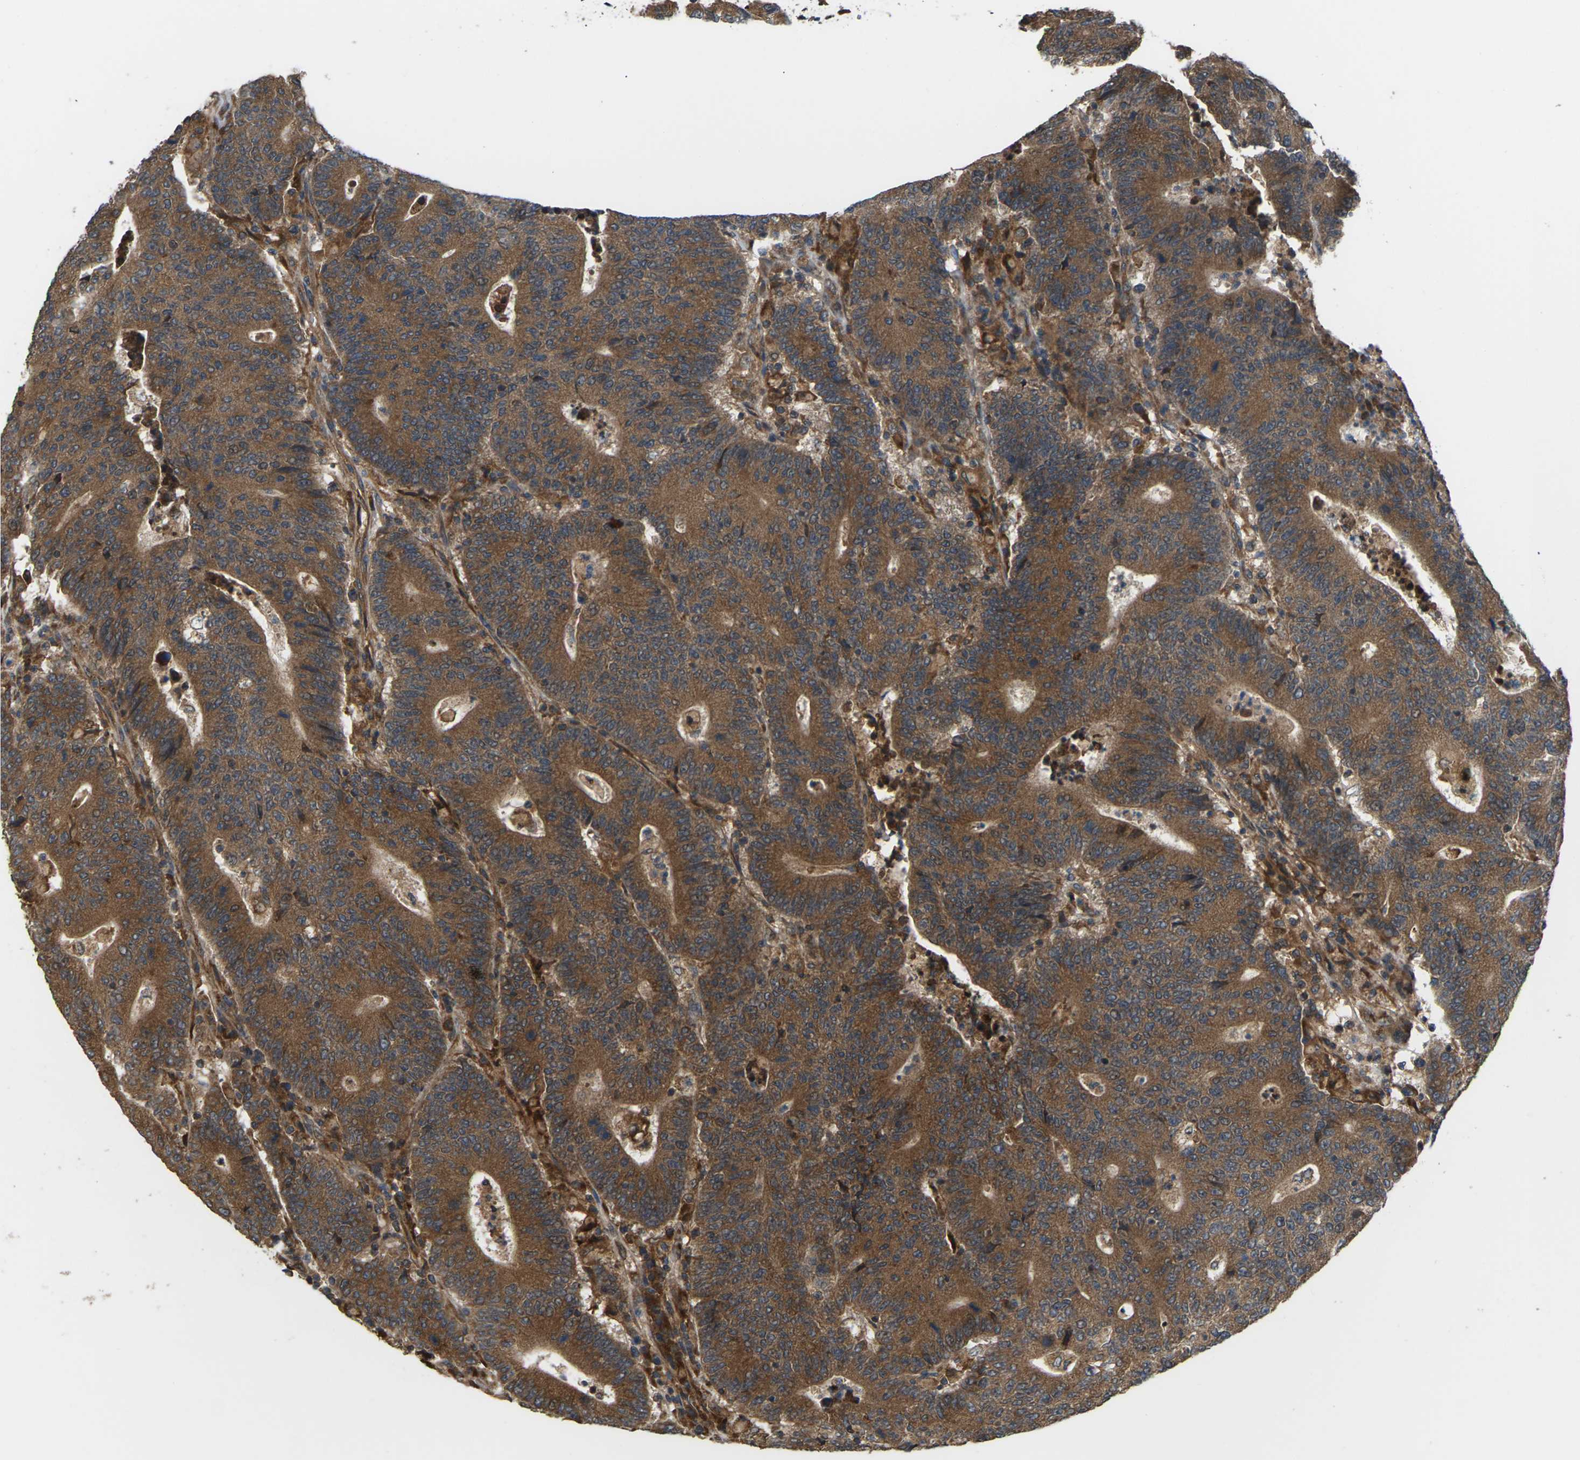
{"staining": {"intensity": "strong", "quantity": ">75%", "location": "cytoplasmic/membranous"}, "tissue": "colorectal cancer", "cell_type": "Tumor cells", "image_type": "cancer", "snomed": [{"axis": "morphology", "description": "Normal tissue, NOS"}, {"axis": "morphology", "description": "Adenocarcinoma, NOS"}, {"axis": "topography", "description": "Colon"}], "caption": "Immunohistochemistry (IHC) of human adenocarcinoma (colorectal) displays high levels of strong cytoplasmic/membranous expression in about >75% of tumor cells. The staining was performed using DAB, with brown indicating positive protein expression. Nuclei are stained blue with hematoxylin.", "gene": "NRAS", "patient": {"sex": "female", "age": 75}}